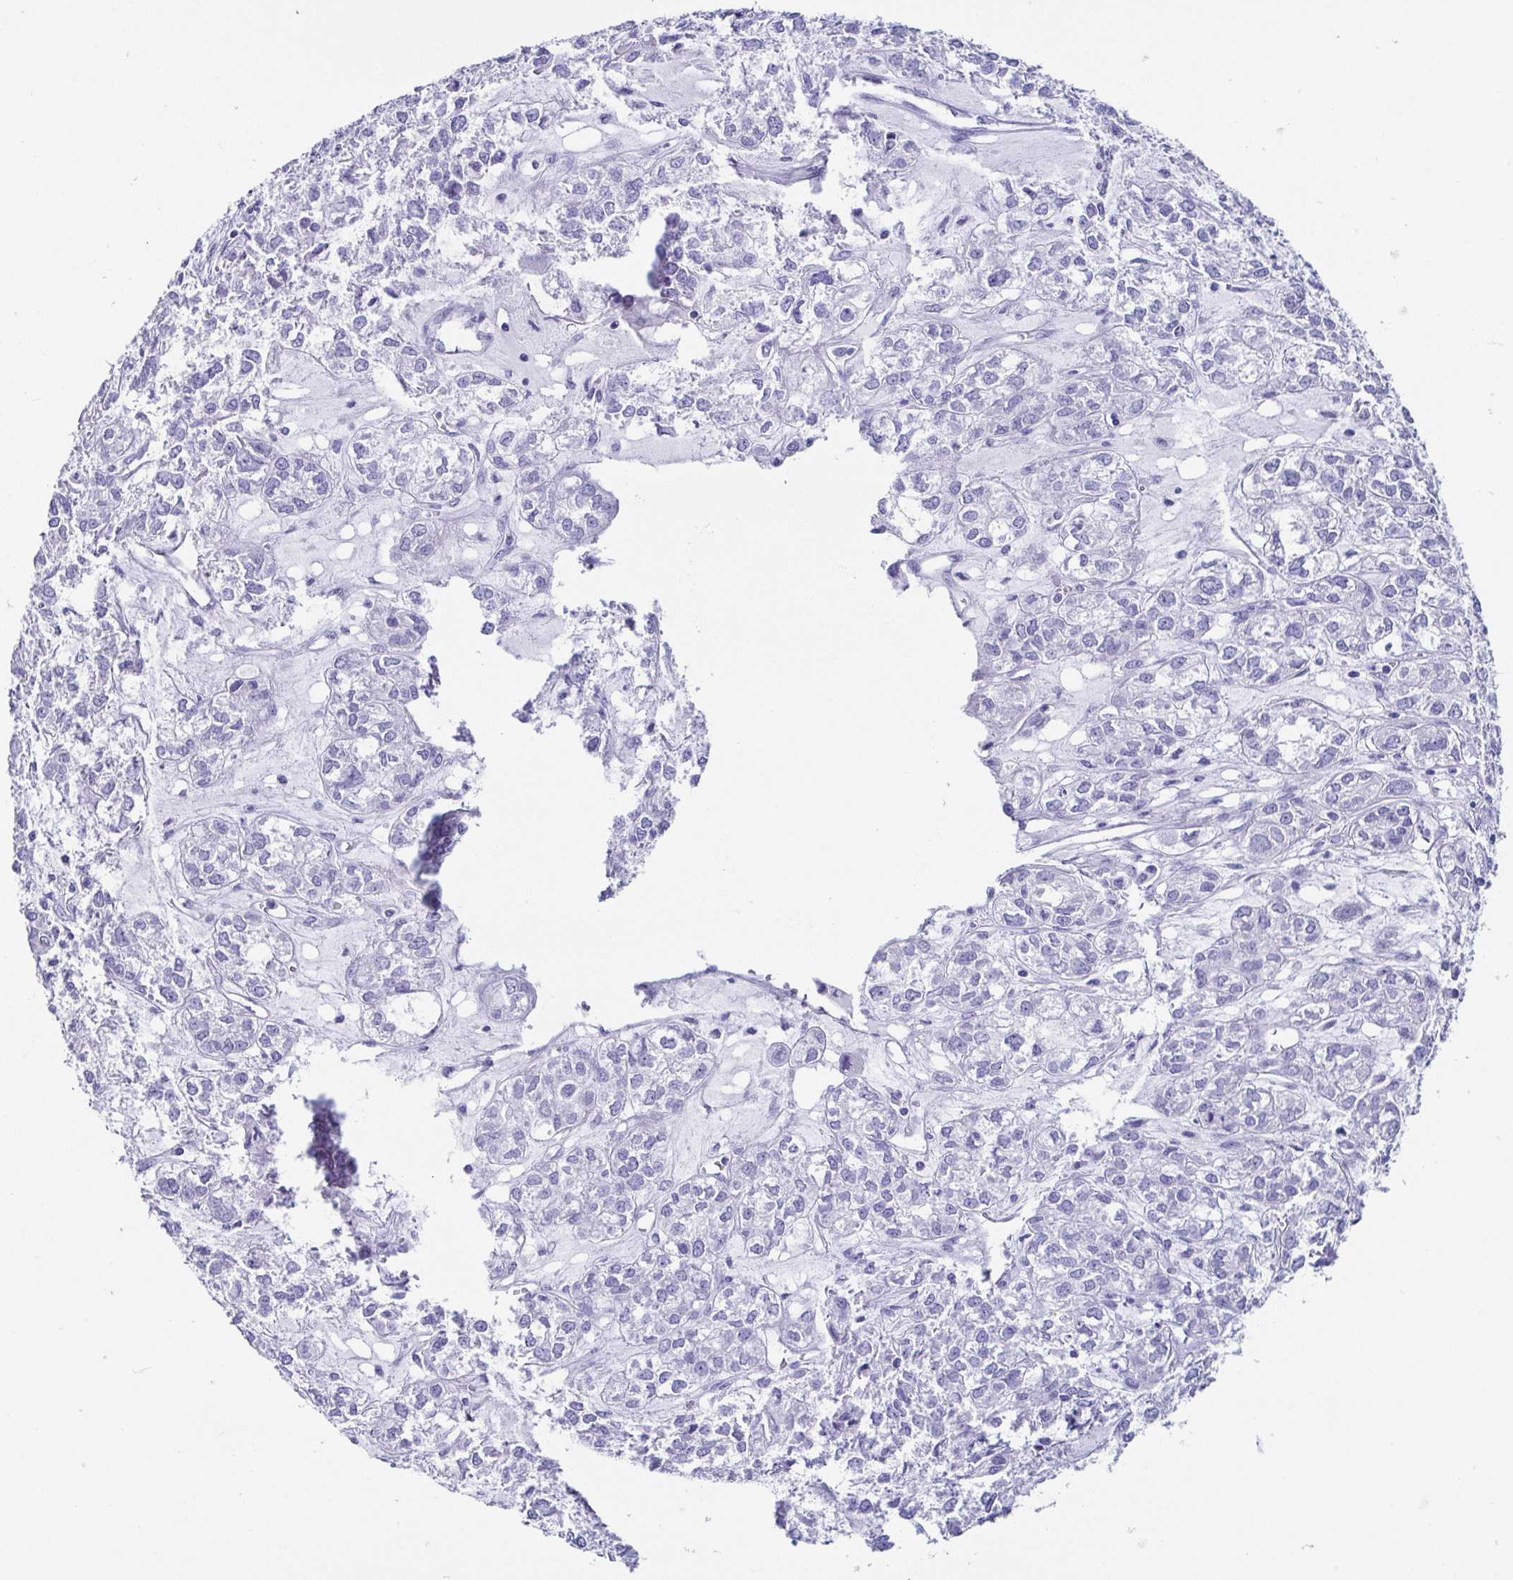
{"staining": {"intensity": "negative", "quantity": "none", "location": "none"}, "tissue": "ovarian cancer", "cell_type": "Tumor cells", "image_type": "cancer", "snomed": [{"axis": "morphology", "description": "Carcinoma, endometroid"}, {"axis": "topography", "description": "Ovary"}], "caption": "Photomicrograph shows no protein positivity in tumor cells of ovarian endometroid carcinoma tissue.", "gene": "TNNT2", "patient": {"sex": "female", "age": 64}}